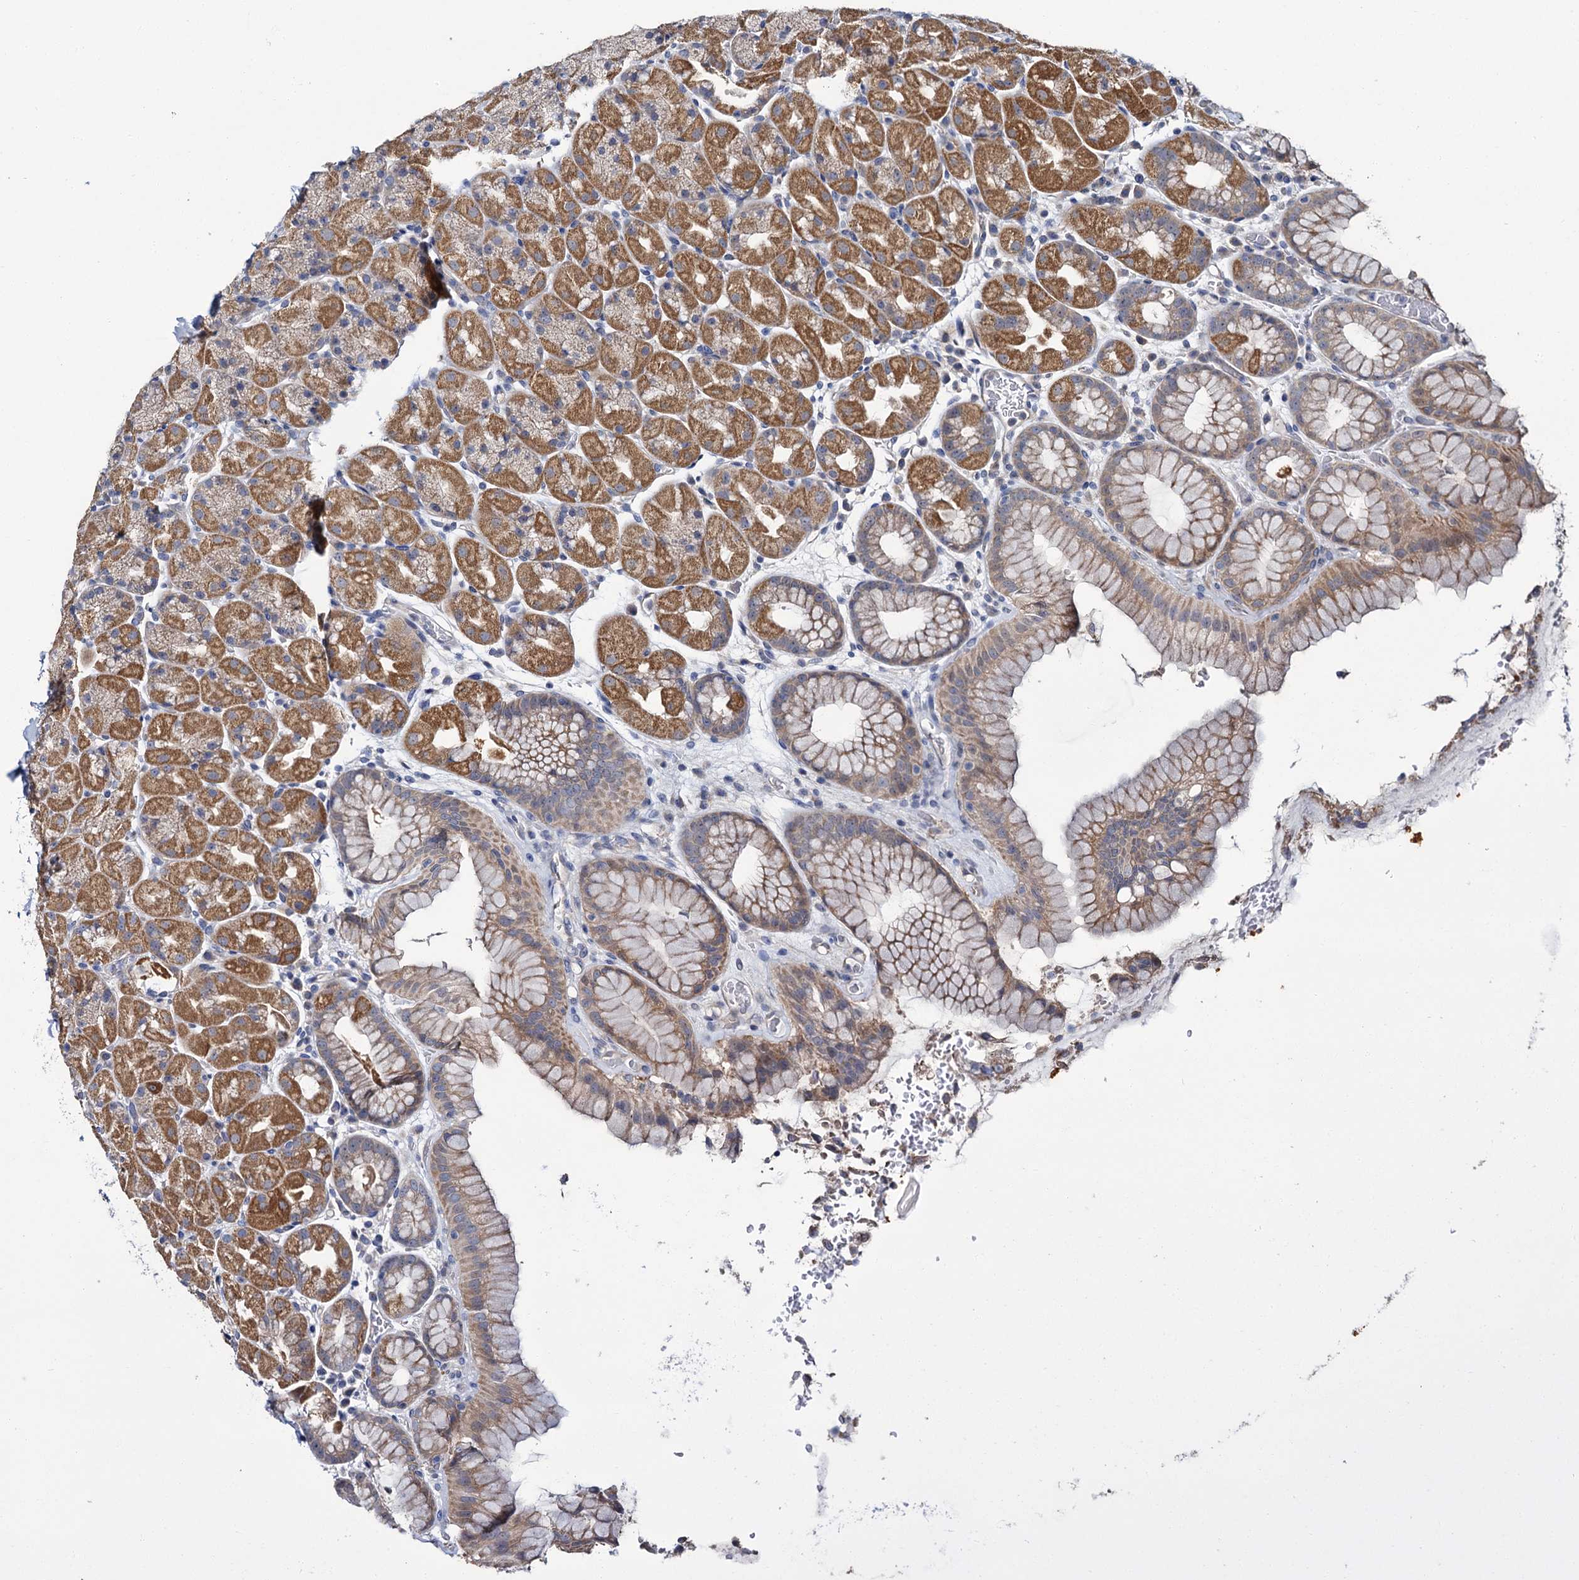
{"staining": {"intensity": "strong", "quantity": "25%-75%", "location": "cytoplasmic/membranous"}, "tissue": "stomach", "cell_type": "Glandular cells", "image_type": "normal", "snomed": [{"axis": "morphology", "description": "Normal tissue, NOS"}, {"axis": "topography", "description": "Stomach, upper"}, {"axis": "topography", "description": "Stomach, lower"}], "caption": "High-power microscopy captured an immunohistochemistry histopathology image of unremarkable stomach, revealing strong cytoplasmic/membranous staining in approximately 25%-75% of glandular cells.", "gene": "CEP295", "patient": {"sex": "male", "age": 67}}